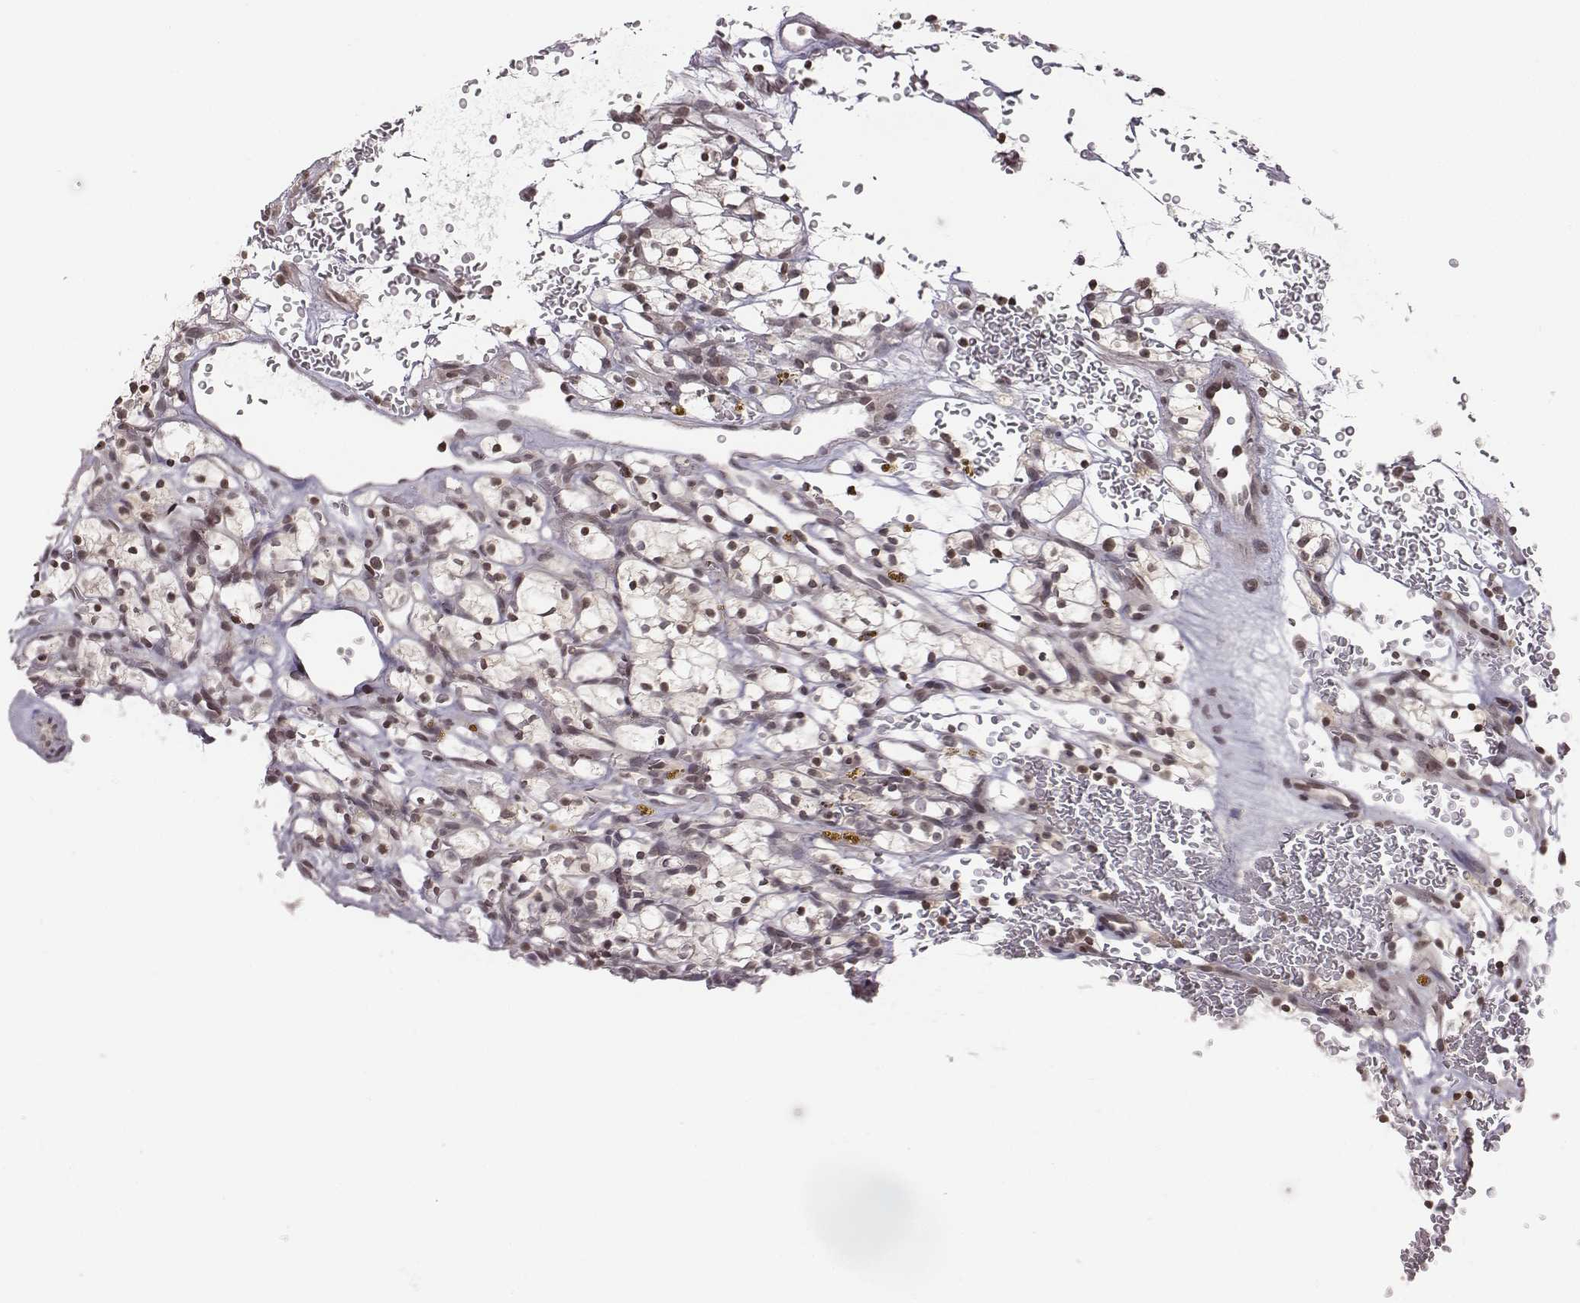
{"staining": {"intensity": "negative", "quantity": "none", "location": "none"}, "tissue": "renal cancer", "cell_type": "Tumor cells", "image_type": "cancer", "snomed": [{"axis": "morphology", "description": "Adenocarcinoma, NOS"}, {"axis": "topography", "description": "Kidney"}], "caption": "Renal adenocarcinoma was stained to show a protein in brown. There is no significant expression in tumor cells.", "gene": "GRM4", "patient": {"sex": "female", "age": 64}}